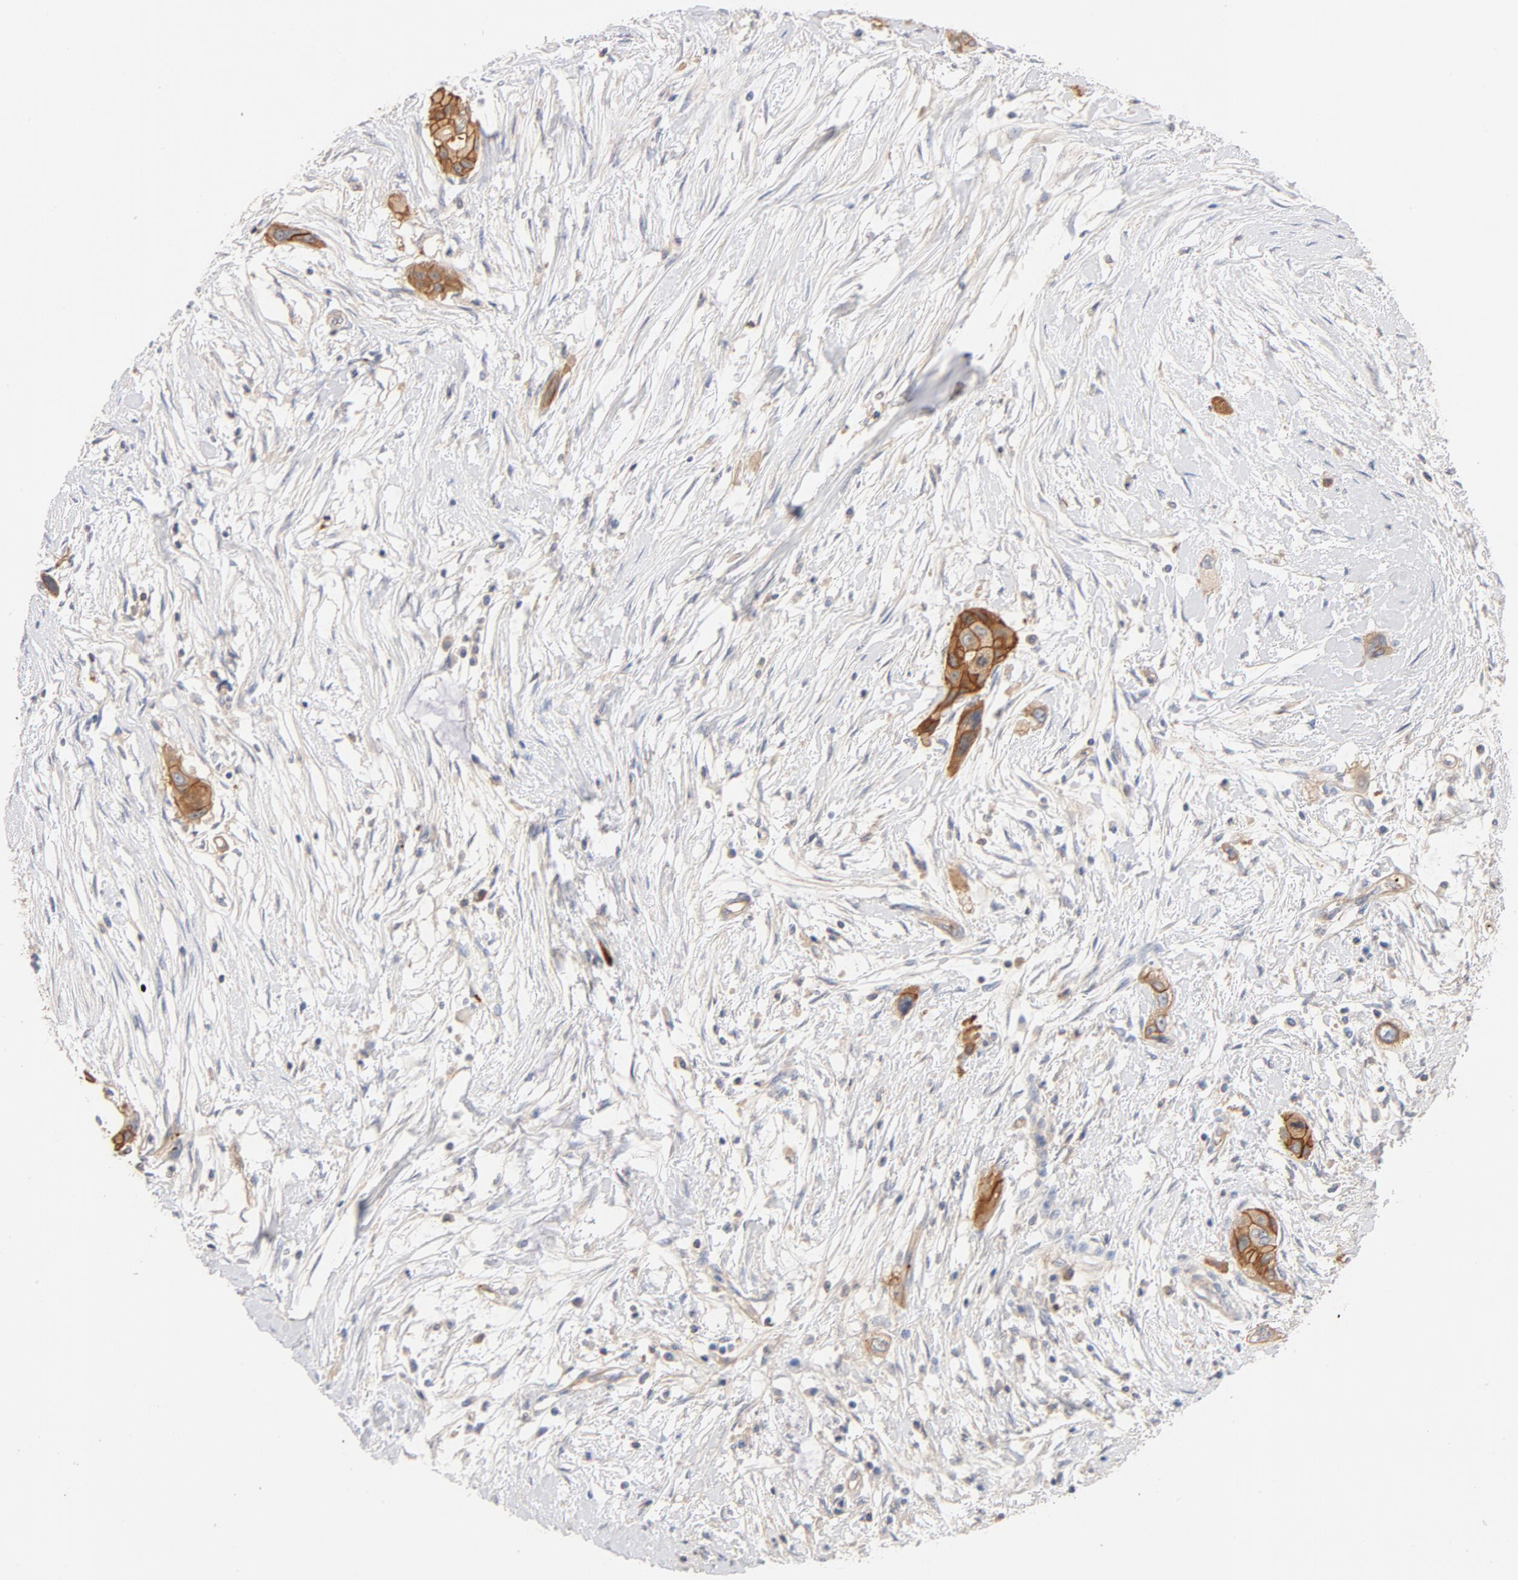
{"staining": {"intensity": "strong", "quantity": ">75%", "location": "cytoplasmic/membranous"}, "tissue": "pancreatic cancer", "cell_type": "Tumor cells", "image_type": "cancer", "snomed": [{"axis": "morphology", "description": "Adenocarcinoma, NOS"}, {"axis": "topography", "description": "Pancreas"}], "caption": "Brown immunohistochemical staining in human pancreatic adenocarcinoma displays strong cytoplasmic/membranous positivity in about >75% of tumor cells.", "gene": "SRC", "patient": {"sex": "female", "age": 60}}